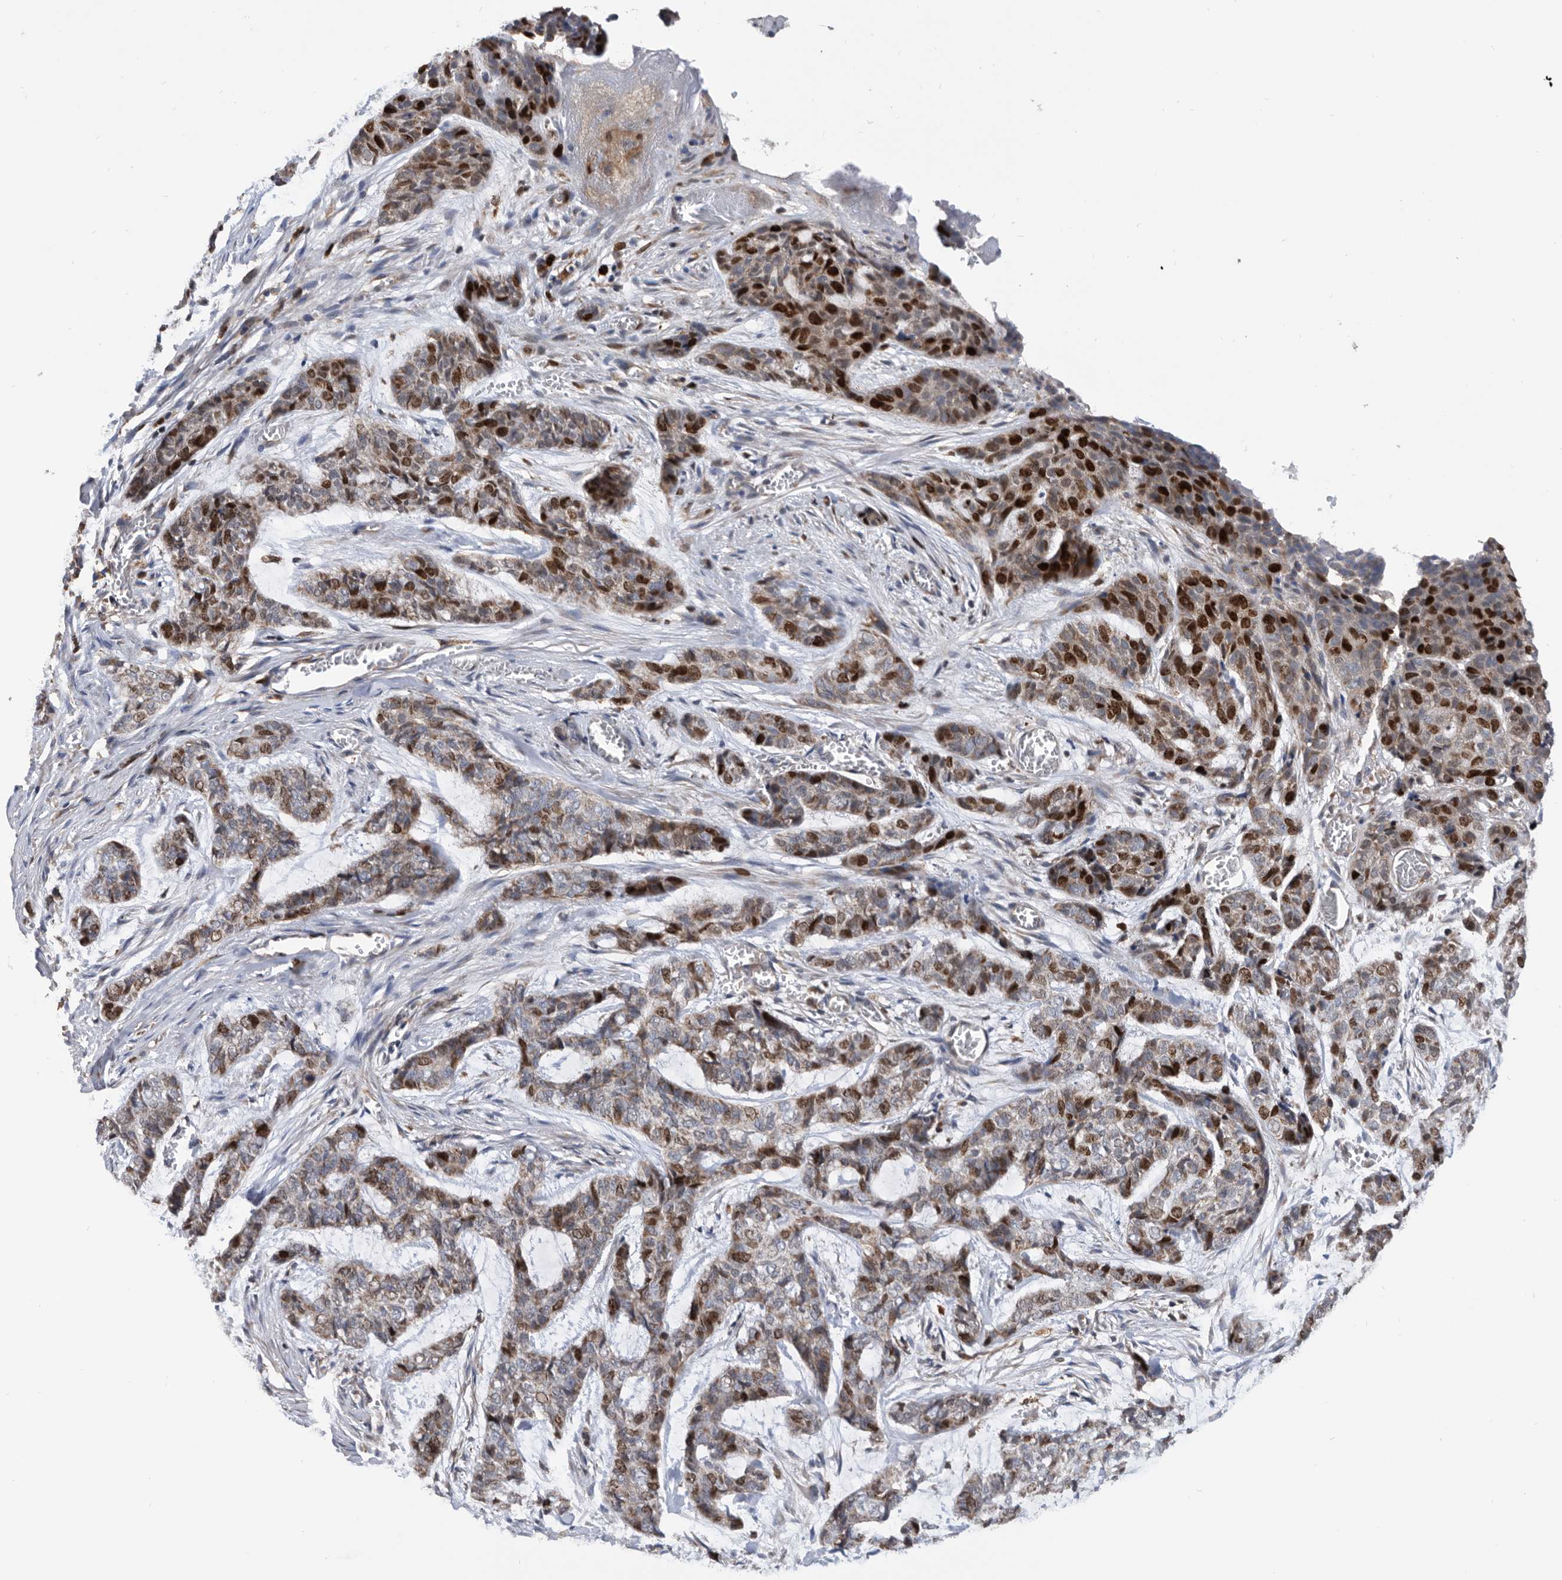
{"staining": {"intensity": "strong", "quantity": "25%-75%", "location": "cytoplasmic/membranous,nuclear"}, "tissue": "skin cancer", "cell_type": "Tumor cells", "image_type": "cancer", "snomed": [{"axis": "morphology", "description": "Basal cell carcinoma"}, {"axis": "topography", "description": "Skin"}], "caption": "Basal cell carcinoma (skin) stained with IHC exhibits strong cytoplasmic/membranous and nuclear staining in approximately 25%-75% of tumor cells.", "gene": "ATAD2", "patient": {"sex": "female", "age": 64}}